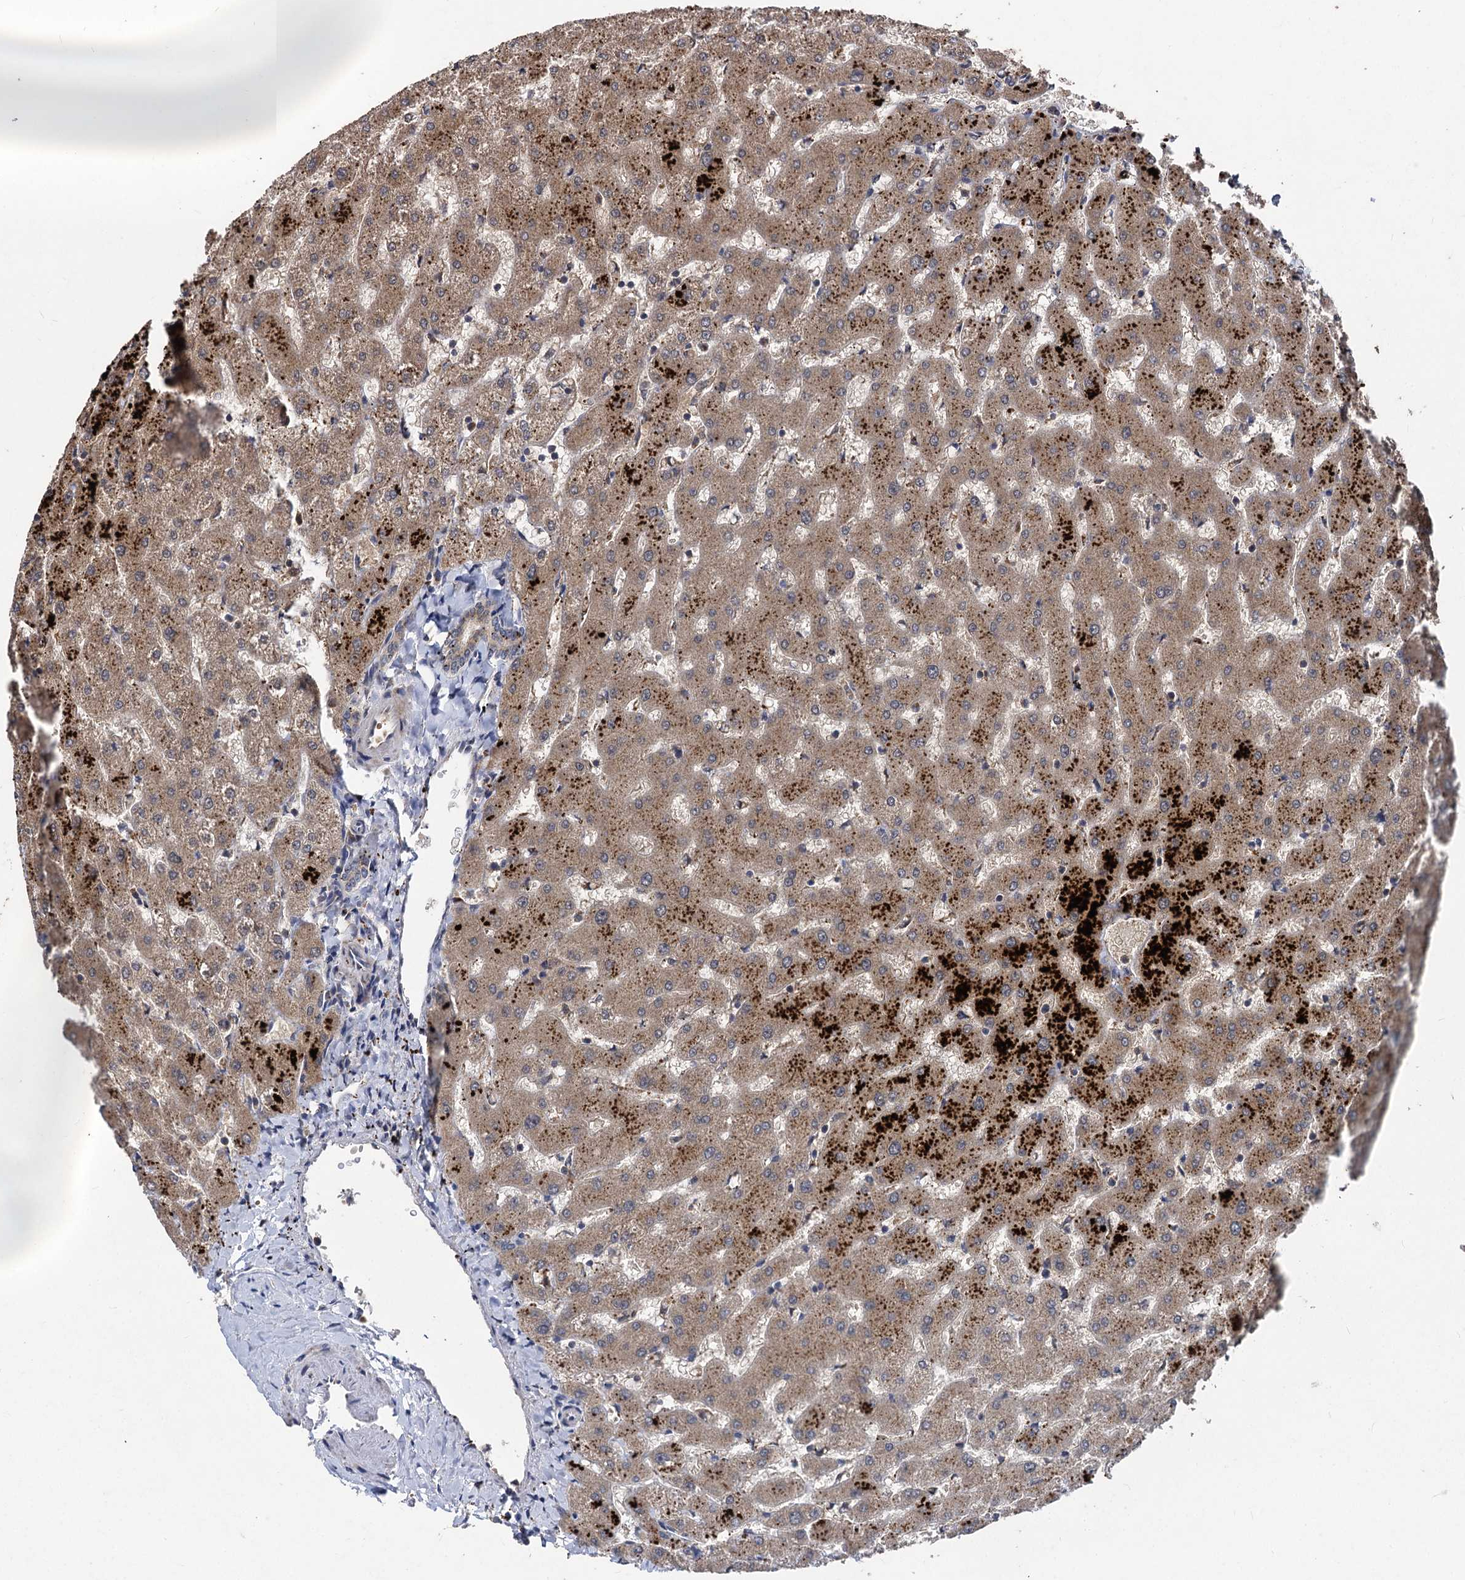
{"staining": {"intensity": "weak", "quantity": "25%-75%", "location": "cytoplasmic/membranous"}, "tissue": "liver", "cell_type": "Cholangiocytes", "image_type": "normal", "snomed": [{"axis": "morphology", "description": "Normal tissue, NOS"}, {"axis": "topography", "description": "Liver"}], "caption": "Immunohistochemistry photomicrograph of benign liver: liver stained using IHC displays low levels of weak protein expression localized specifically in the cytoplasmic/membranous of cholangiocytes, appearing as a cytoplasmic/membranous brown color.", "gene": "BCL2L2", "patient": {"sex": "female", "age": 63}}